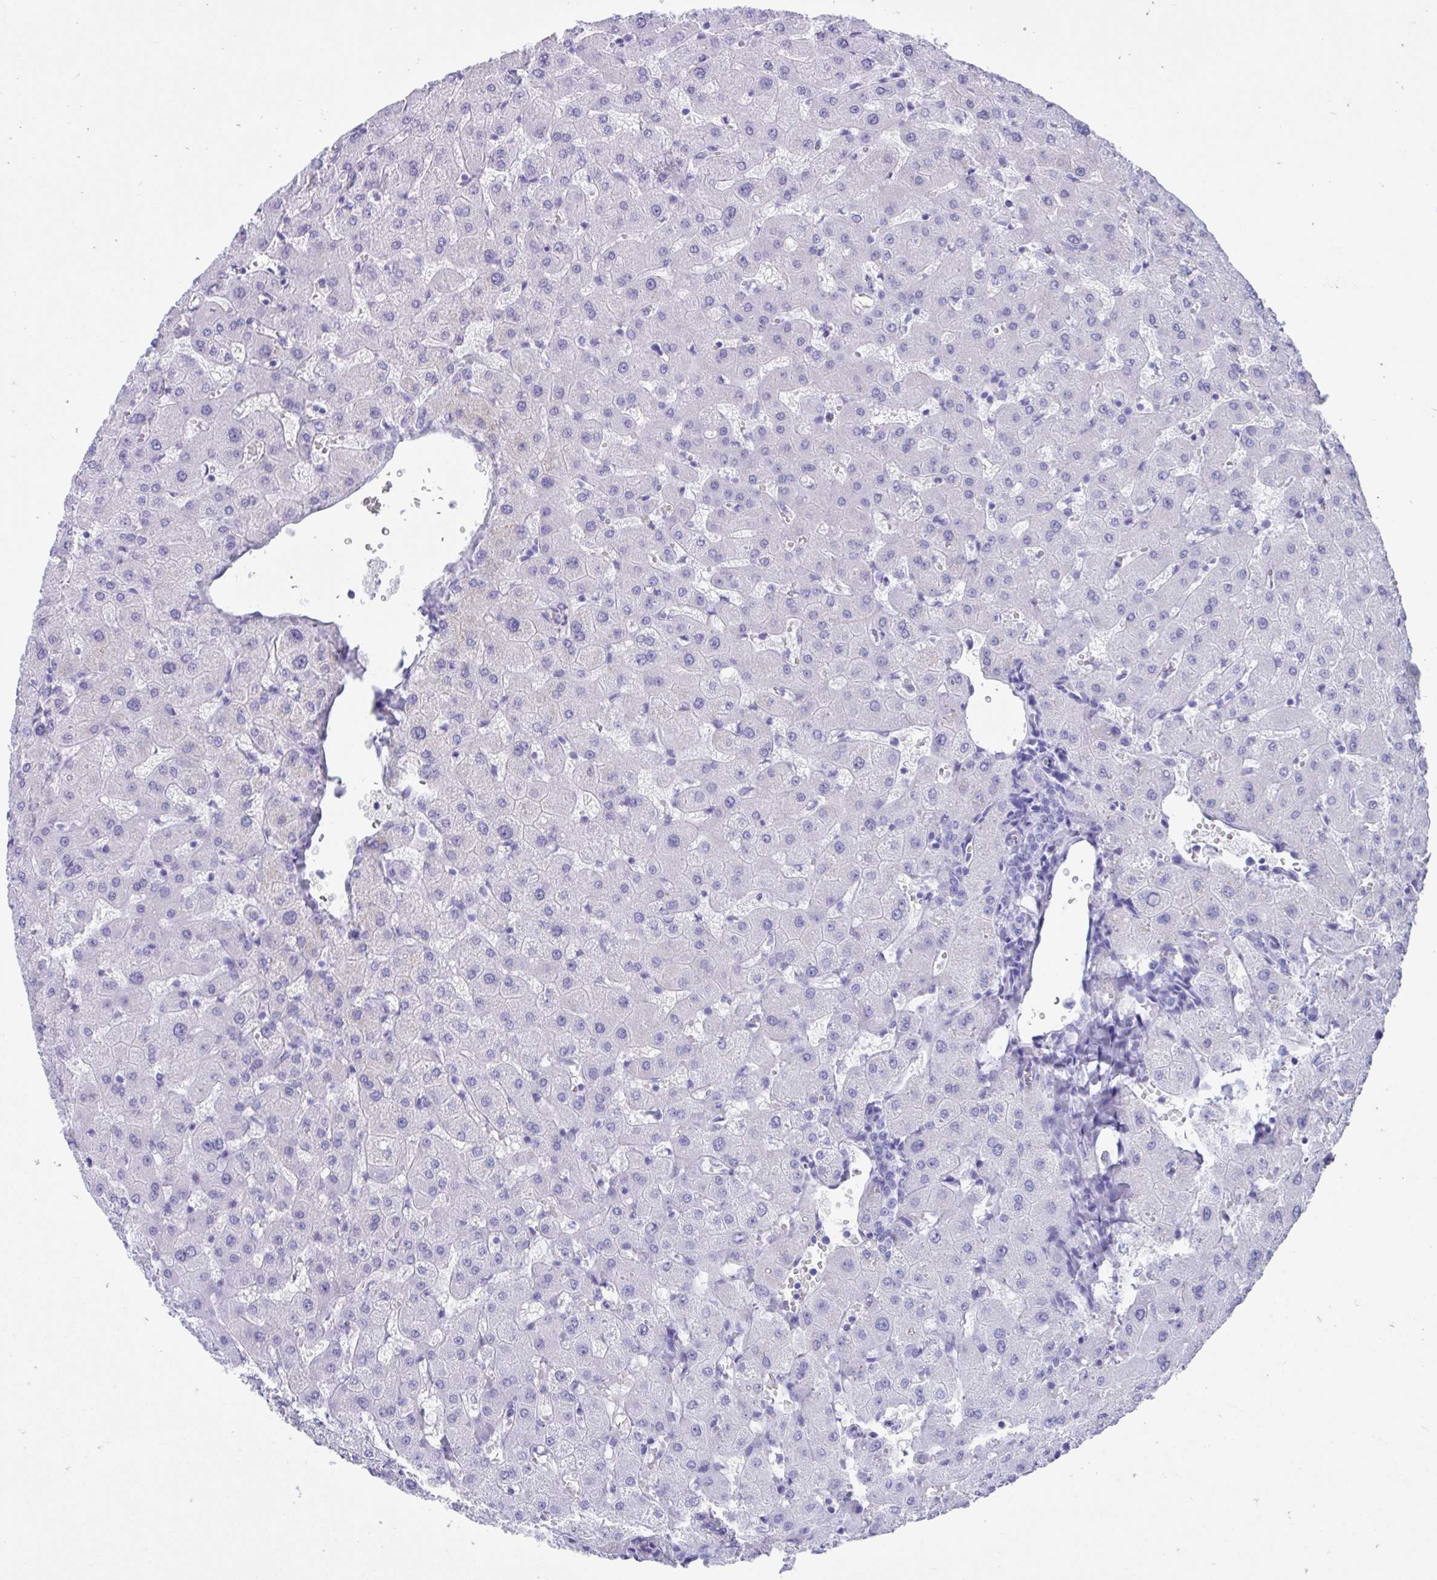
{"staining": {"intensity": "negative", "quantity": "none", "location": "none"}, "tissue": "liver", "cell_type": "Cholangiocytes", "image_type": "normal", "snomed": [{"axis": "morphology", "description": "Normal tissue, NOS"}, {"axis": "topography", "description": "Liver"}], "caption": "Immunohistochemistry (IHC) of normal human liver exhibits no expression in cholangiocytes.", "gene": "TMEM35A", "patient": {"sex": "female", "age": 63}}